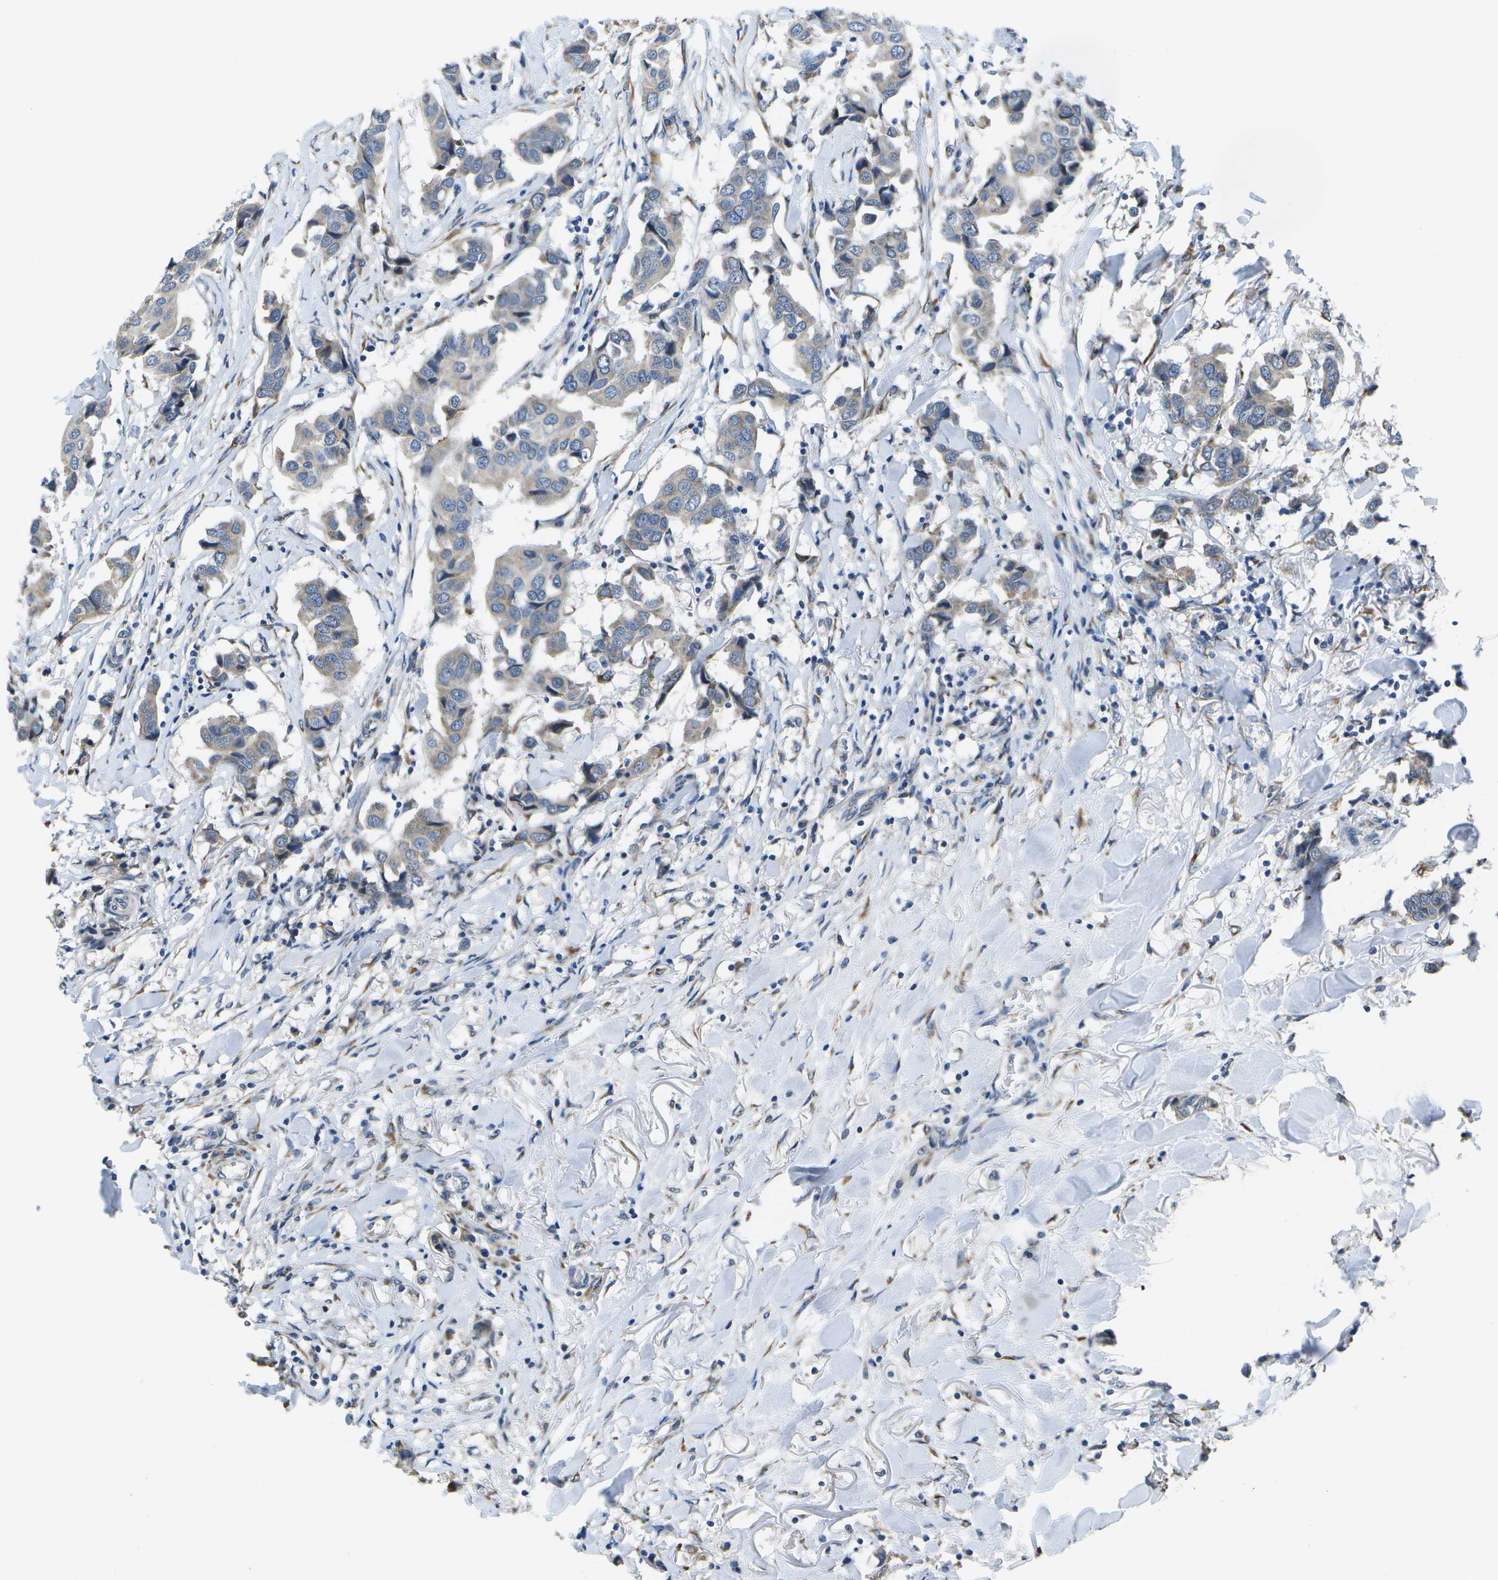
{"staining": {"intensity": "weak", "quantity": "<25%", "location": "cytoplasmic/membranous"}, "tissue": "breast cancer", "cell_type": "Tumor cells", "image_type": "cancer", "snomed": [{"axis": "morphology", "description": "Duct carcinoma"}, {"axis": "topography", "description": "Breast"}], "caption": "Protein analysis of intraductal carcinoma (breast) shows no significant expression in tumor cells.", "gene": "DSE", "patient": {"sex": "female", "age": 80}}